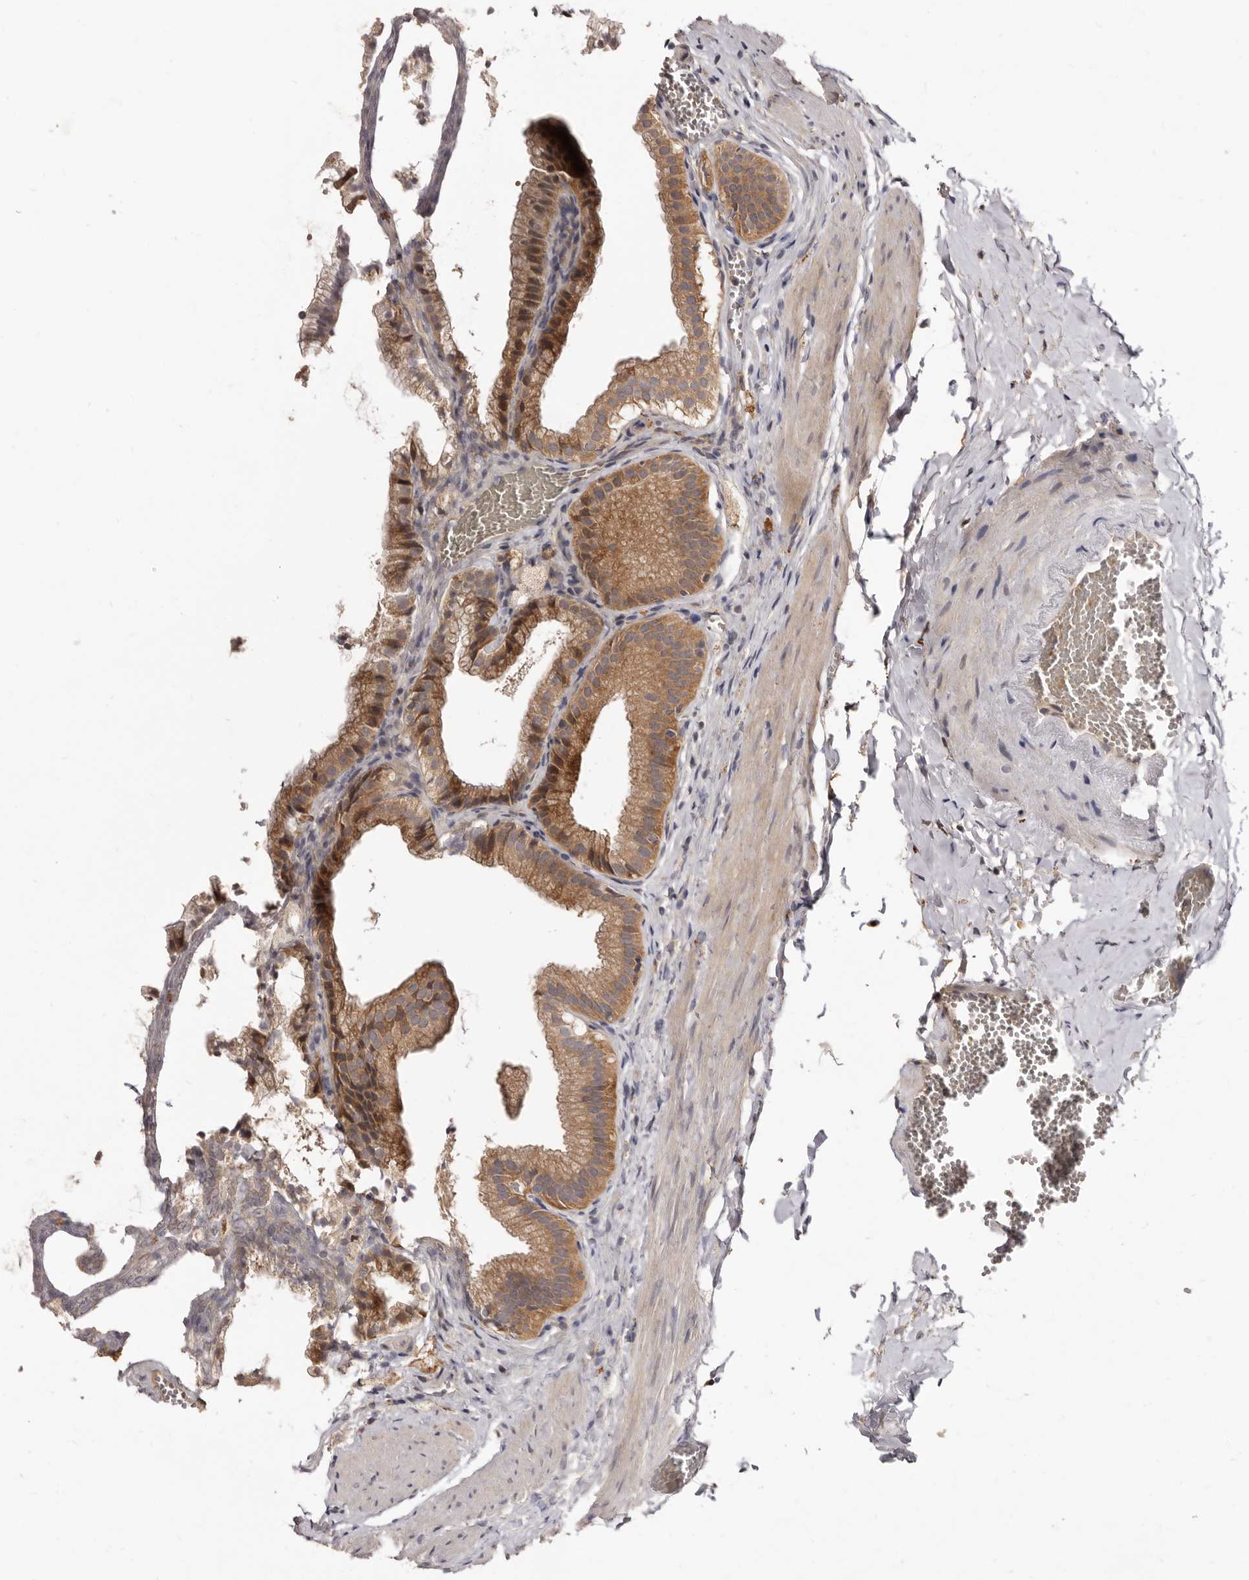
{"staining": {"intensity": "moderate", "quantity": ">75%", "location": "cytoplasmic/membranous"}, "tissue": "gallbladder", "cell_type": "Glandular cells", "image_type": "normal", "snomed": [{"axis": "morphology", "description": "Normal tissue, NOS"}, {"axis": "topography", "description": "Gallbladder"}], "caption": "Moderate cytoplasmic/membranous staining for a protein is present in approximately >75% of glandular cells of benign gallbladder using immunohistochemistry.", "gene": "INAVA", "patient": {"sex": "male", "age": 38}}